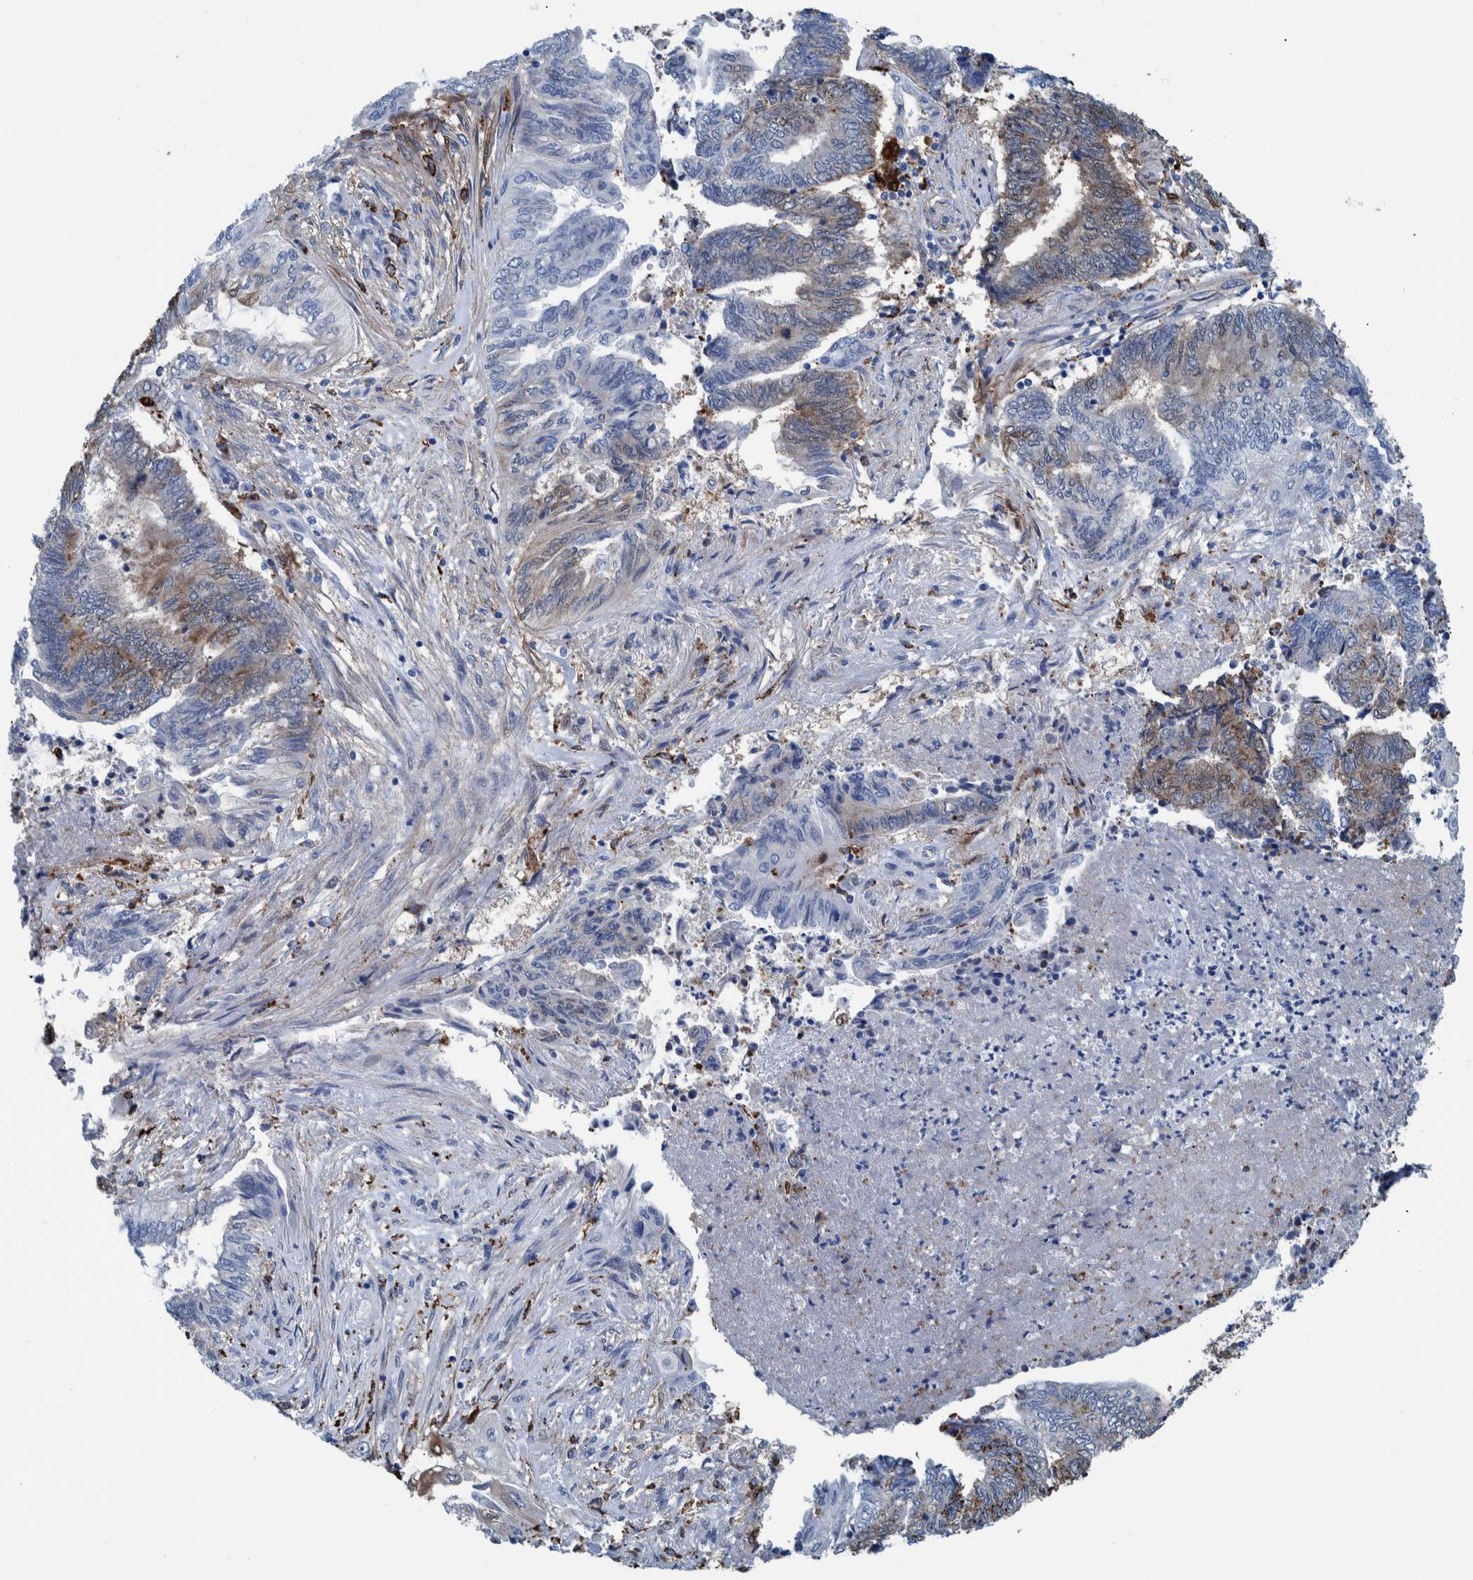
{"staining": {"intensity": "weak", "quantity": "25%-75%", "location": "cytoplasmic/membranous"}, "tissue": "endometrial cancer", "cell_type": "Tumor cells", "image_type": "cancer", "snomed": [{"axis": "morphology", "description": "Adenocarcinoma, NOS"}, {"axis": "topography", "description": "Uterus"}, {"axis": "topography", "description": "Endometrium"}], "caption": "IHC (DAB) staining of human endometrial cancer (adenocarcinoma) demonstrates weak cytoplasmic/membranous protein expression in about 25%-75% of tumor cells. (IHC, brightfield microscopy, high magnification).", "gene": "IDO1", "patient": {"sex": "female", "age": 70}}